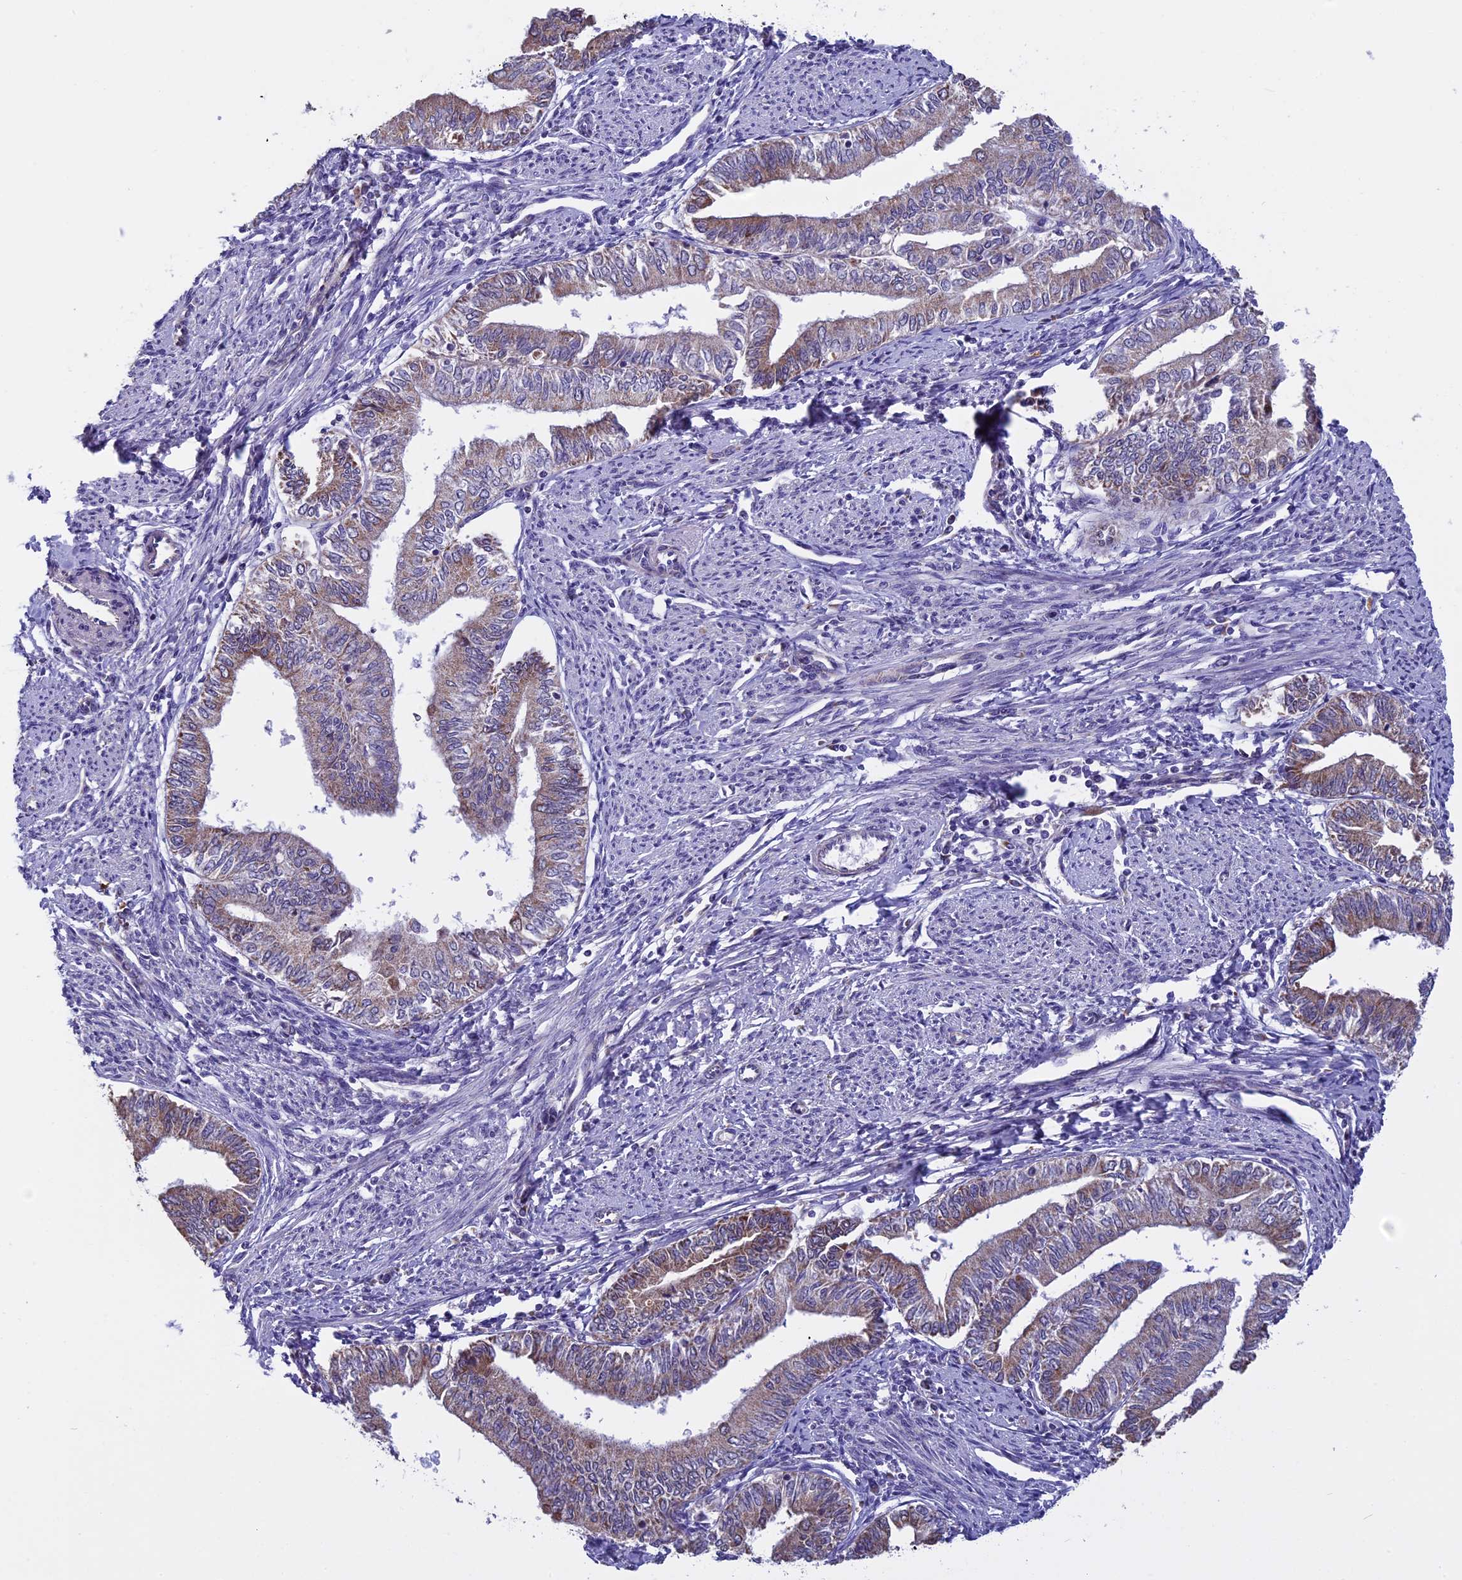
{"staining": {"intensity": "weak", "quantity": ">75%", "location": "cytoplasmic/membranous"}, "tissue": "endometrial cancer", "cell_type": "Tumor cells", "image_type": "cancer", "snomed": [{"axis": "morphology", "description": "Adenocarcinoma, NOS"}, {"axis": "topography", "description": "Endometrium"}], "caption": "This is a photomicrograph of immunohistochemistry staining of adenocarcinoma (endometrial), which shows weak expression in the cytoplasmic/membranous of tumor cells.", "gene": "ZNF317", "patient": {"sex": "female", "age": 66}}